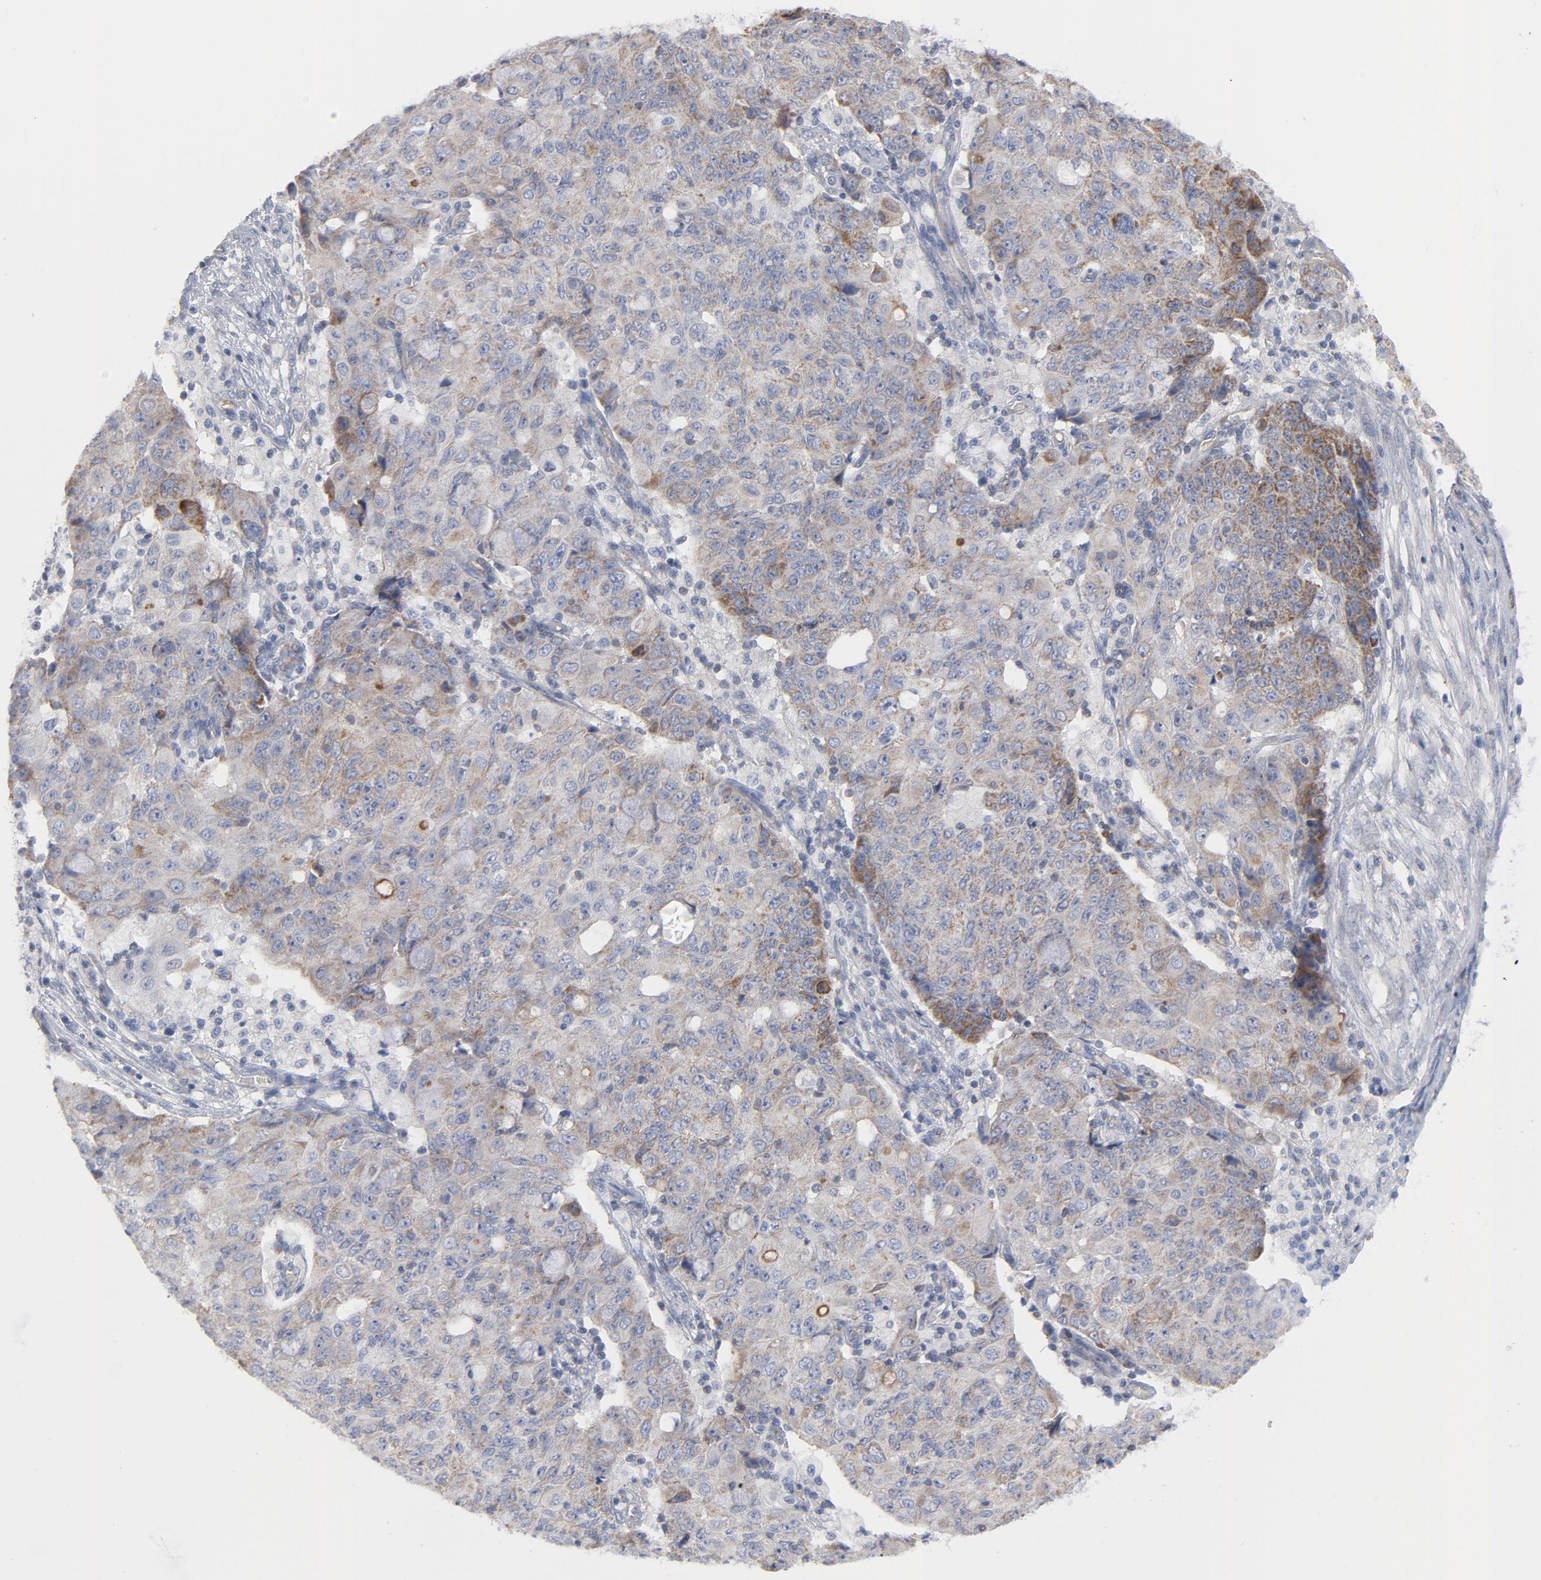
{"staining": {"intensity": "weak", "quantity": ">75%", "location": "cytoplasmic/membranous"}, "tissue": "ovarian cancer", "cell_type": "Tumor cells", "image_type": "cancer", "snomed": [{"axis": "morphology", "description": "Carcinoma, endometroid"}, {"axis": "topography", "description": "Ovary"}], "caption": "Human ovarian cancer (endometroid carcinoma) stained with a brown dye displays weak cytoplasmic/membranous positive expression in about >75% of tumor cells.", "gene": "OXA1L", "patient": {"sex": "female", "age": 42}}